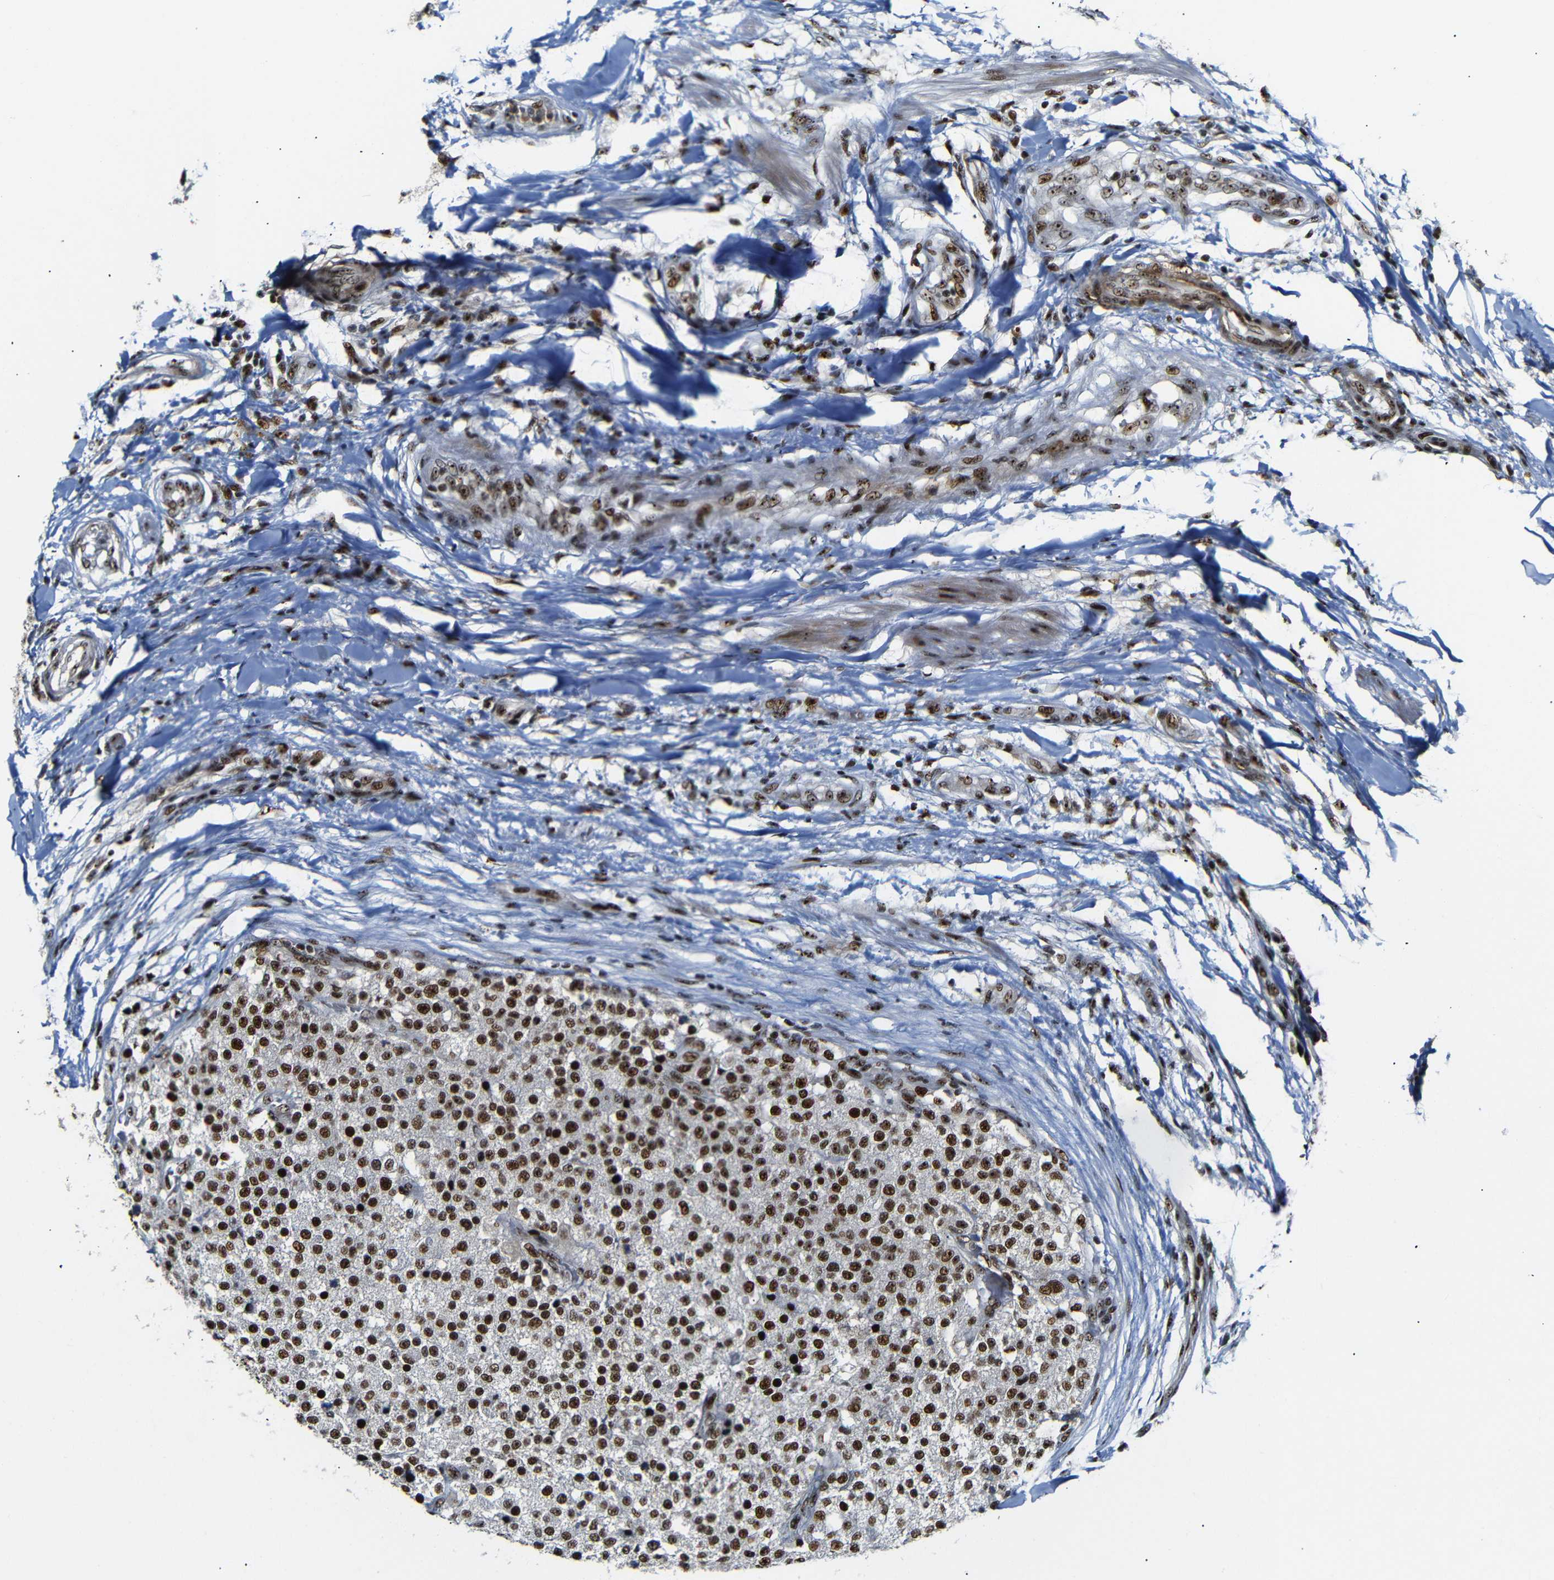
{"staining": {"intensity": "strong", "quantity": ">75%", "location": "nuclear"}, "tissue": "testis cancer", "cell_type": "Tumor cells", "image_type": "cancer", "snomed": [{"axis": "morphology", "description": "Seminoma, NOS"}, {"axis": "topography", "description": "Testis"}], "caption": "Strong nuclear staining is identified in about >75% of tumor cells in testis cancer.", "gene": "SETDB2", "patient": {"sex": "male", "age": 59}}